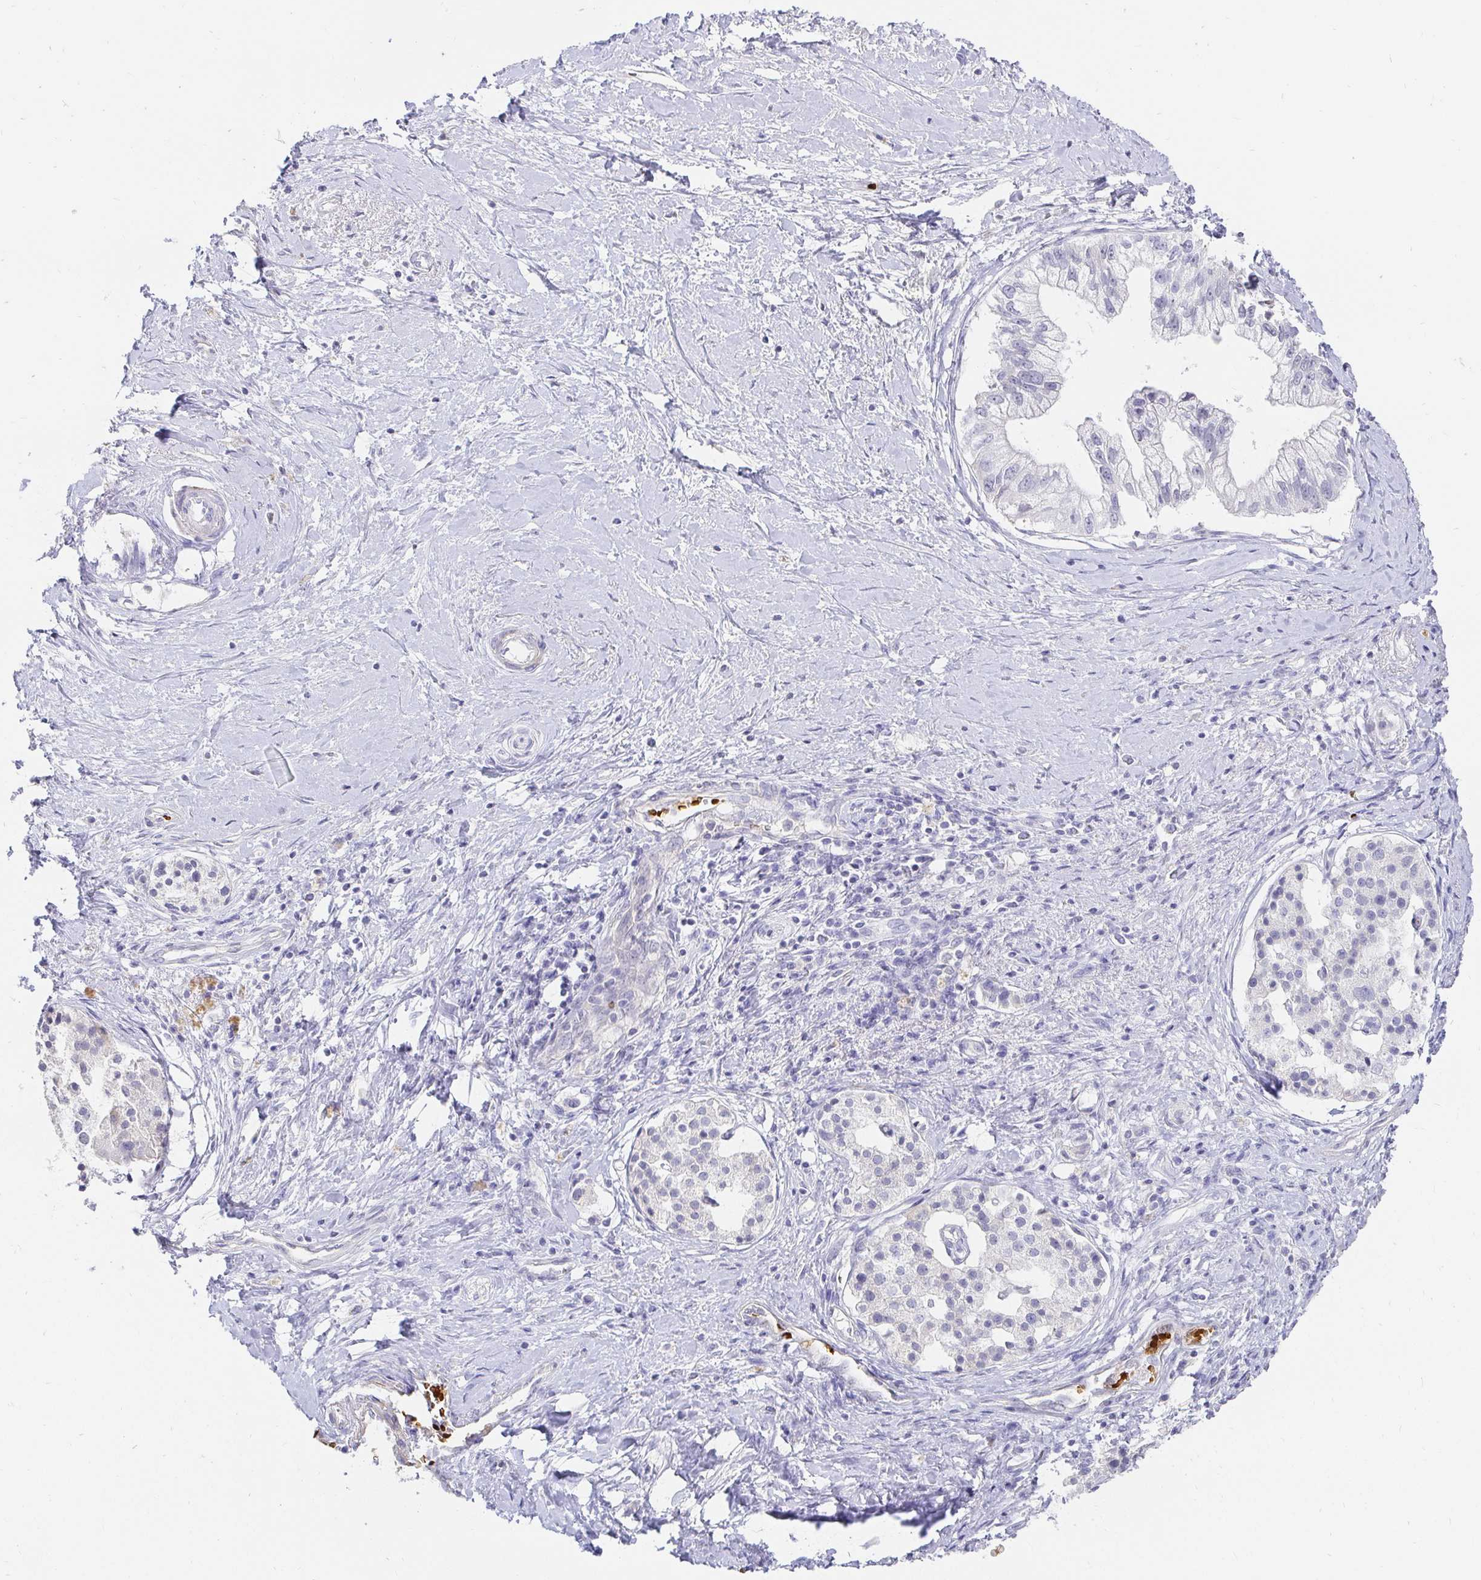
{"staining": {"intensity": "negative", "quantity": "none", "location": "none"}, "tissue": "pancreatic cancer", "cell_type": "Tumor cells", "image_type": "cancer", "snomed": [{"axis": "morphology", "description": "Adenocarcinoma, NOS"}, {"axis": "topography", "description": "Pancreas"}], "caption": "Histopathology image shows no significant protein expression in tumor cells of adenocarcinoma (pancreatic).", "gene": "FGF21", "patient": {"sex": "male", "age": 70}}